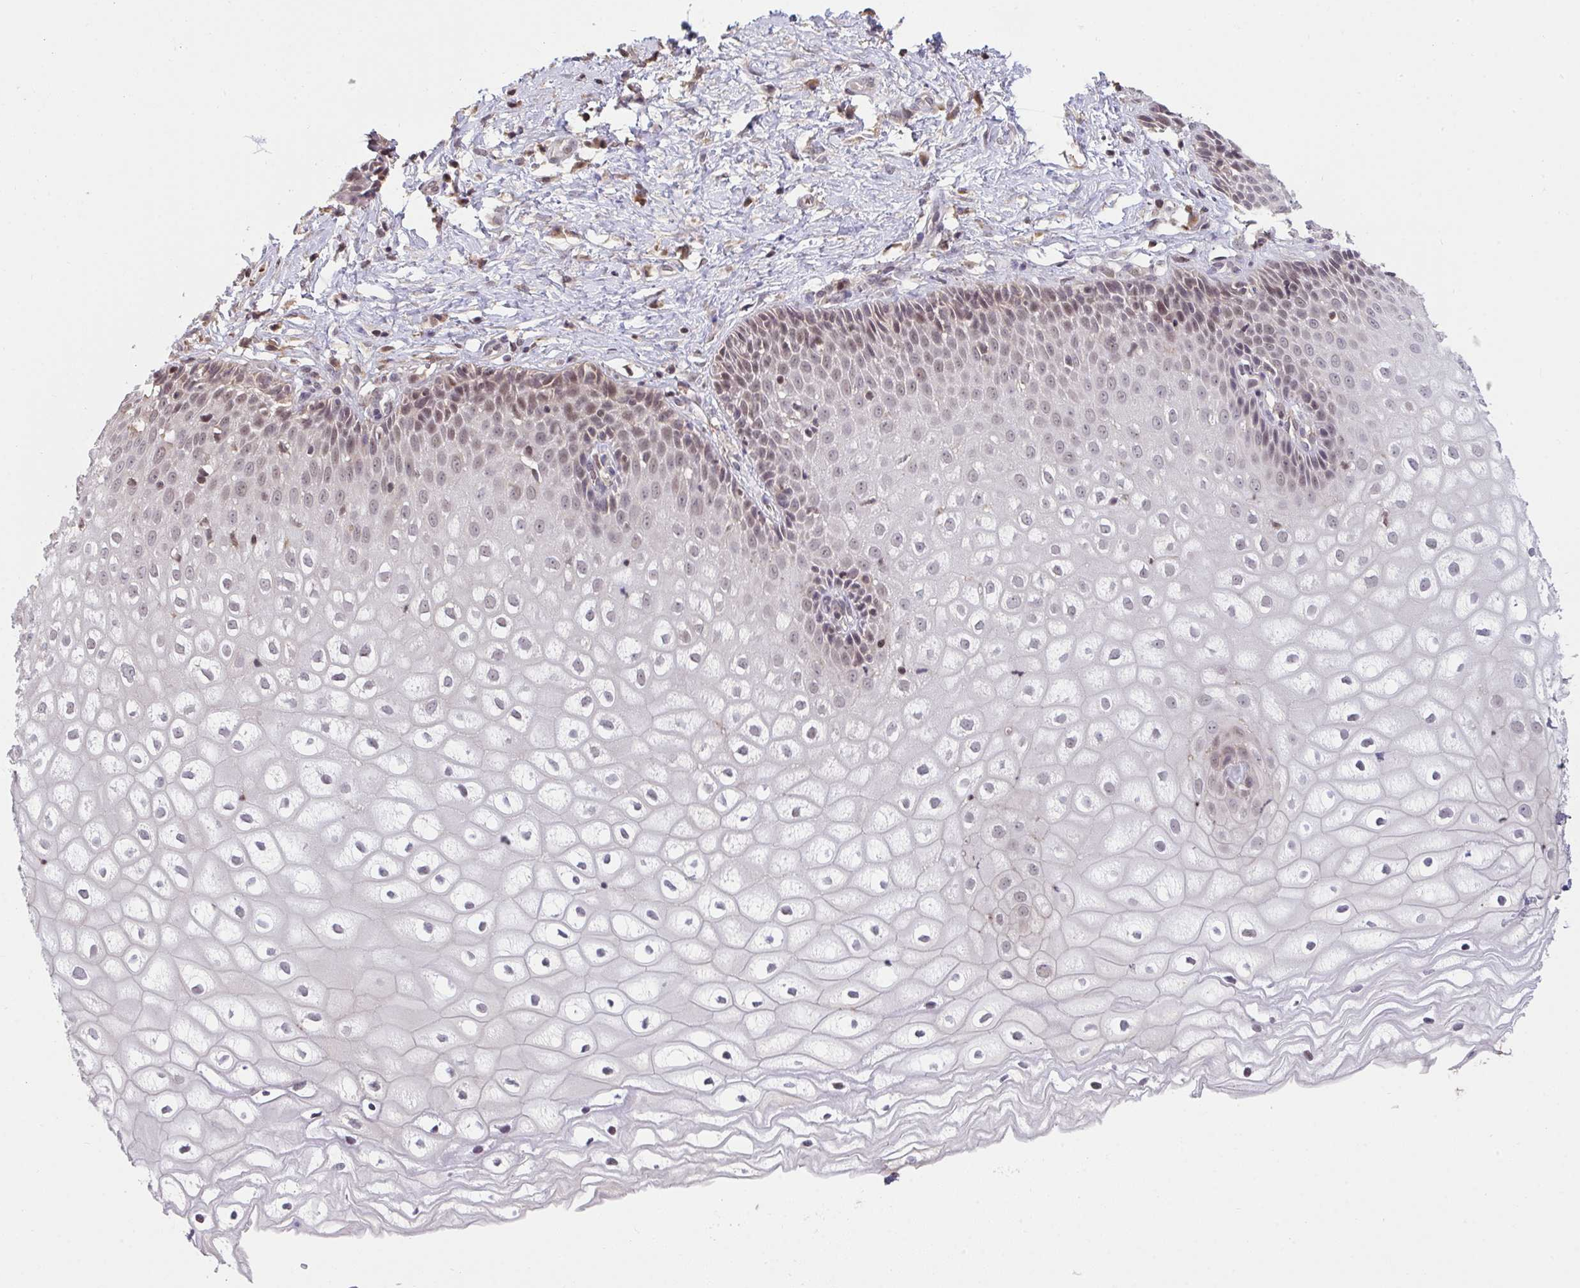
{"staining": {"intensity": "weak", "quantity": "25%-75%", "location": "nuclear"}, "tissue": "cervix", "cell_type": "Glandular cells", "image_type": "normal", "snomed": [{"axis": "morphology", "description": "Normal tissue, NOS"}, {"axis": "topography", "description": "Cervix"}], "caption": "Normal cervix shows weak nuclear positivity in about 25%-75% of glandular cells.", "gene": "SAP30", "patient": {"sex": "female", "age": 36}}